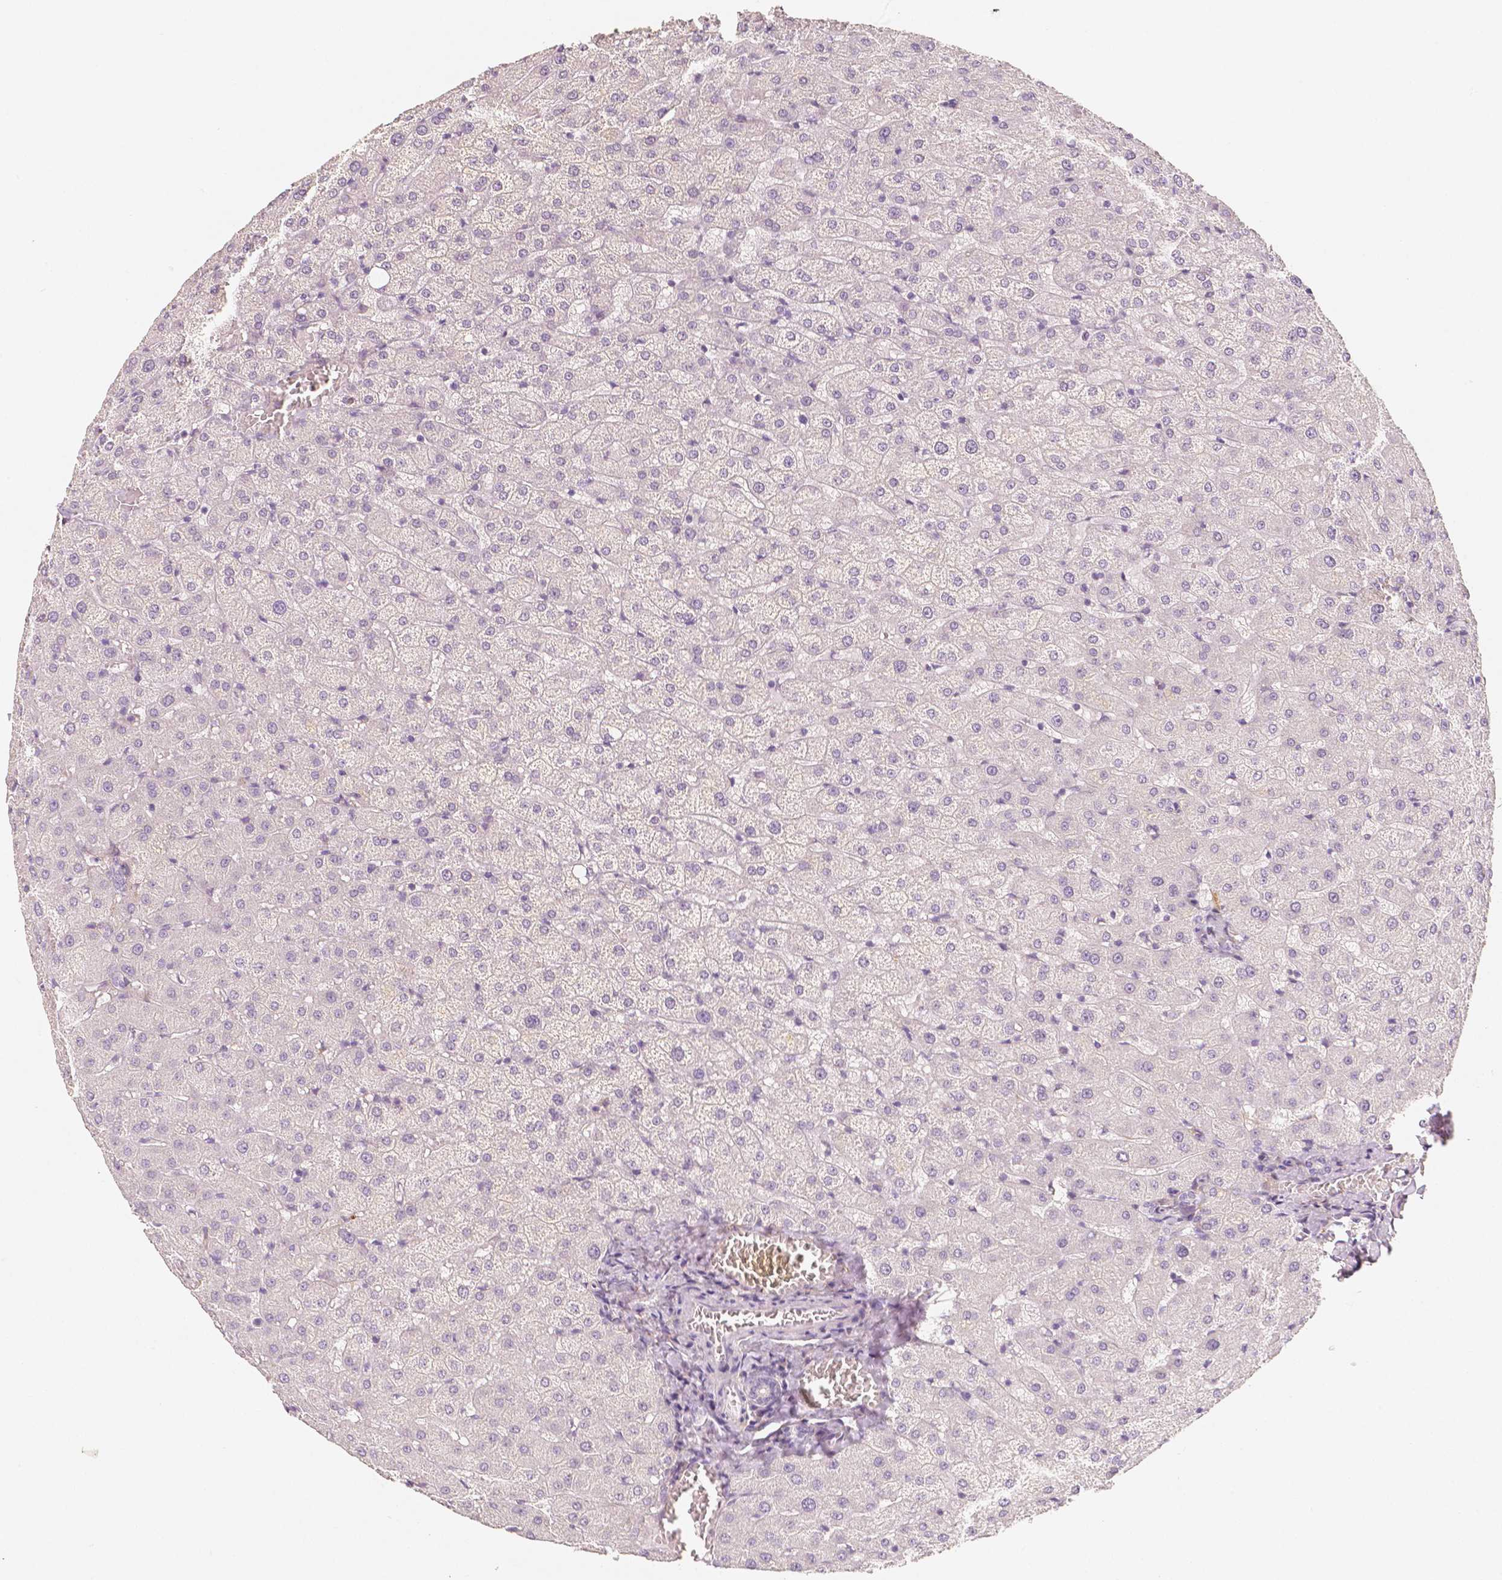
{"staining": {"intensity": "negative", "quantity": "none", "location": "none"}, "tissue": "liver", "cell_type": "Cholangiocytes", "image_type": "normal", "snomed": [{"axis": "morphology", "description": "Normal tissue, NOS"}, {"axis": "topography", "description": "Liver"}], "caption": "An IHC histopathology image of normal liver is shown. There is no staining in cholangiocytes of liver.", "gene": "THY1", "patient": {"sex": "female", "age": 50}}